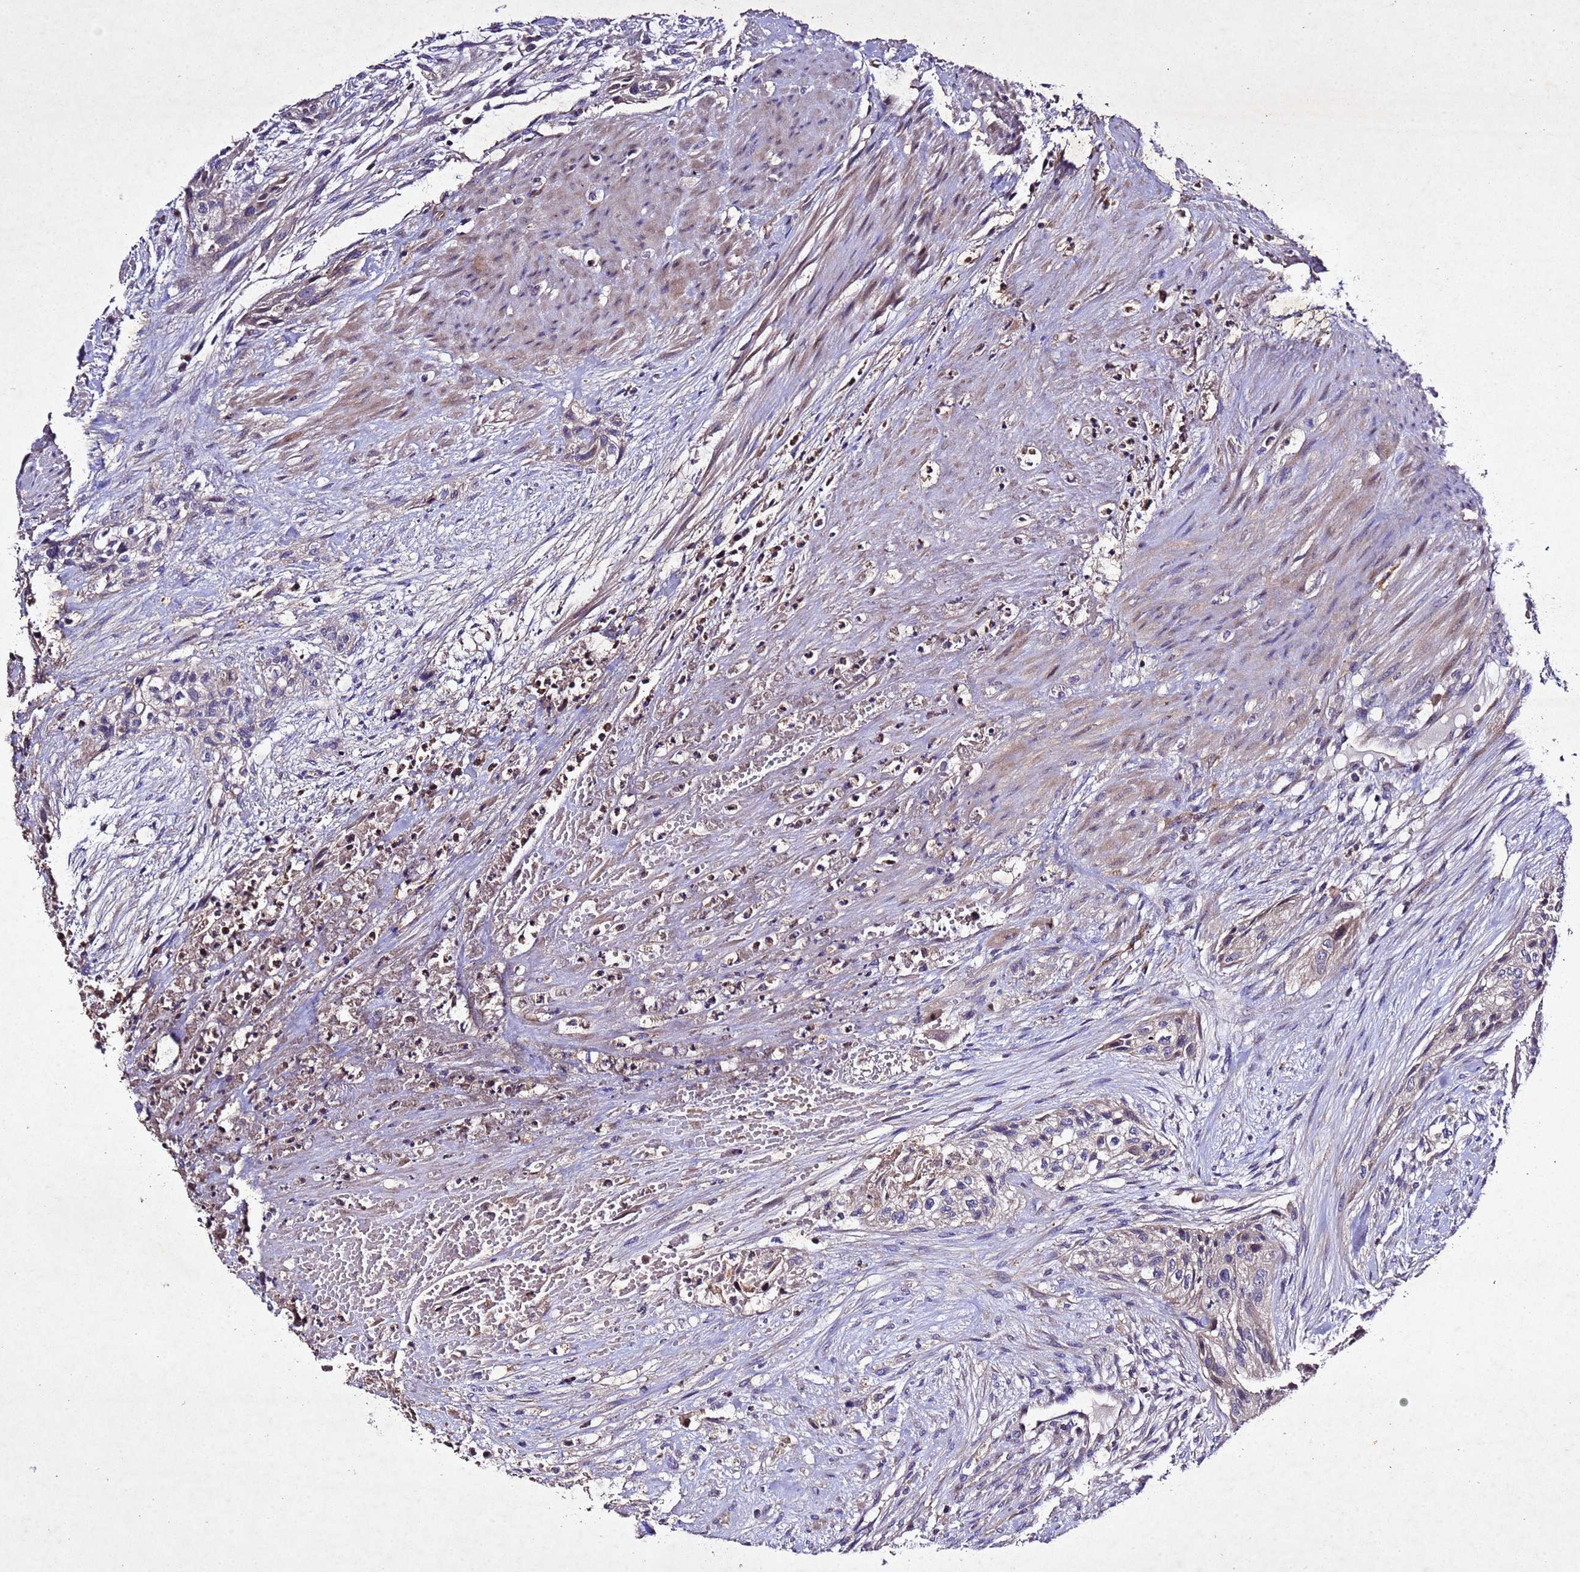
{"staining": {"intensity": "weak", "quantity": "25%-75%", "location": "cytoplasmic/membranous"}, "tissue": "urothelial cancer", "cell_type": "Tumor cells", "image_type": "cancer", "snomed": [{"axis": "morphology", "description": "Urothelial carcinoma, High grade"}, {"axis": "topography", "description": "Urinary bladder"}], "caption": "High-grade urothelial carcinoma was stained to show a protein in brown. There is low levels of weak cytoplasmic/membranous staining in about 25%-75% of tumor cells.", "gene": "SV2B", "patient": {"sex": "male", "age": 35}}